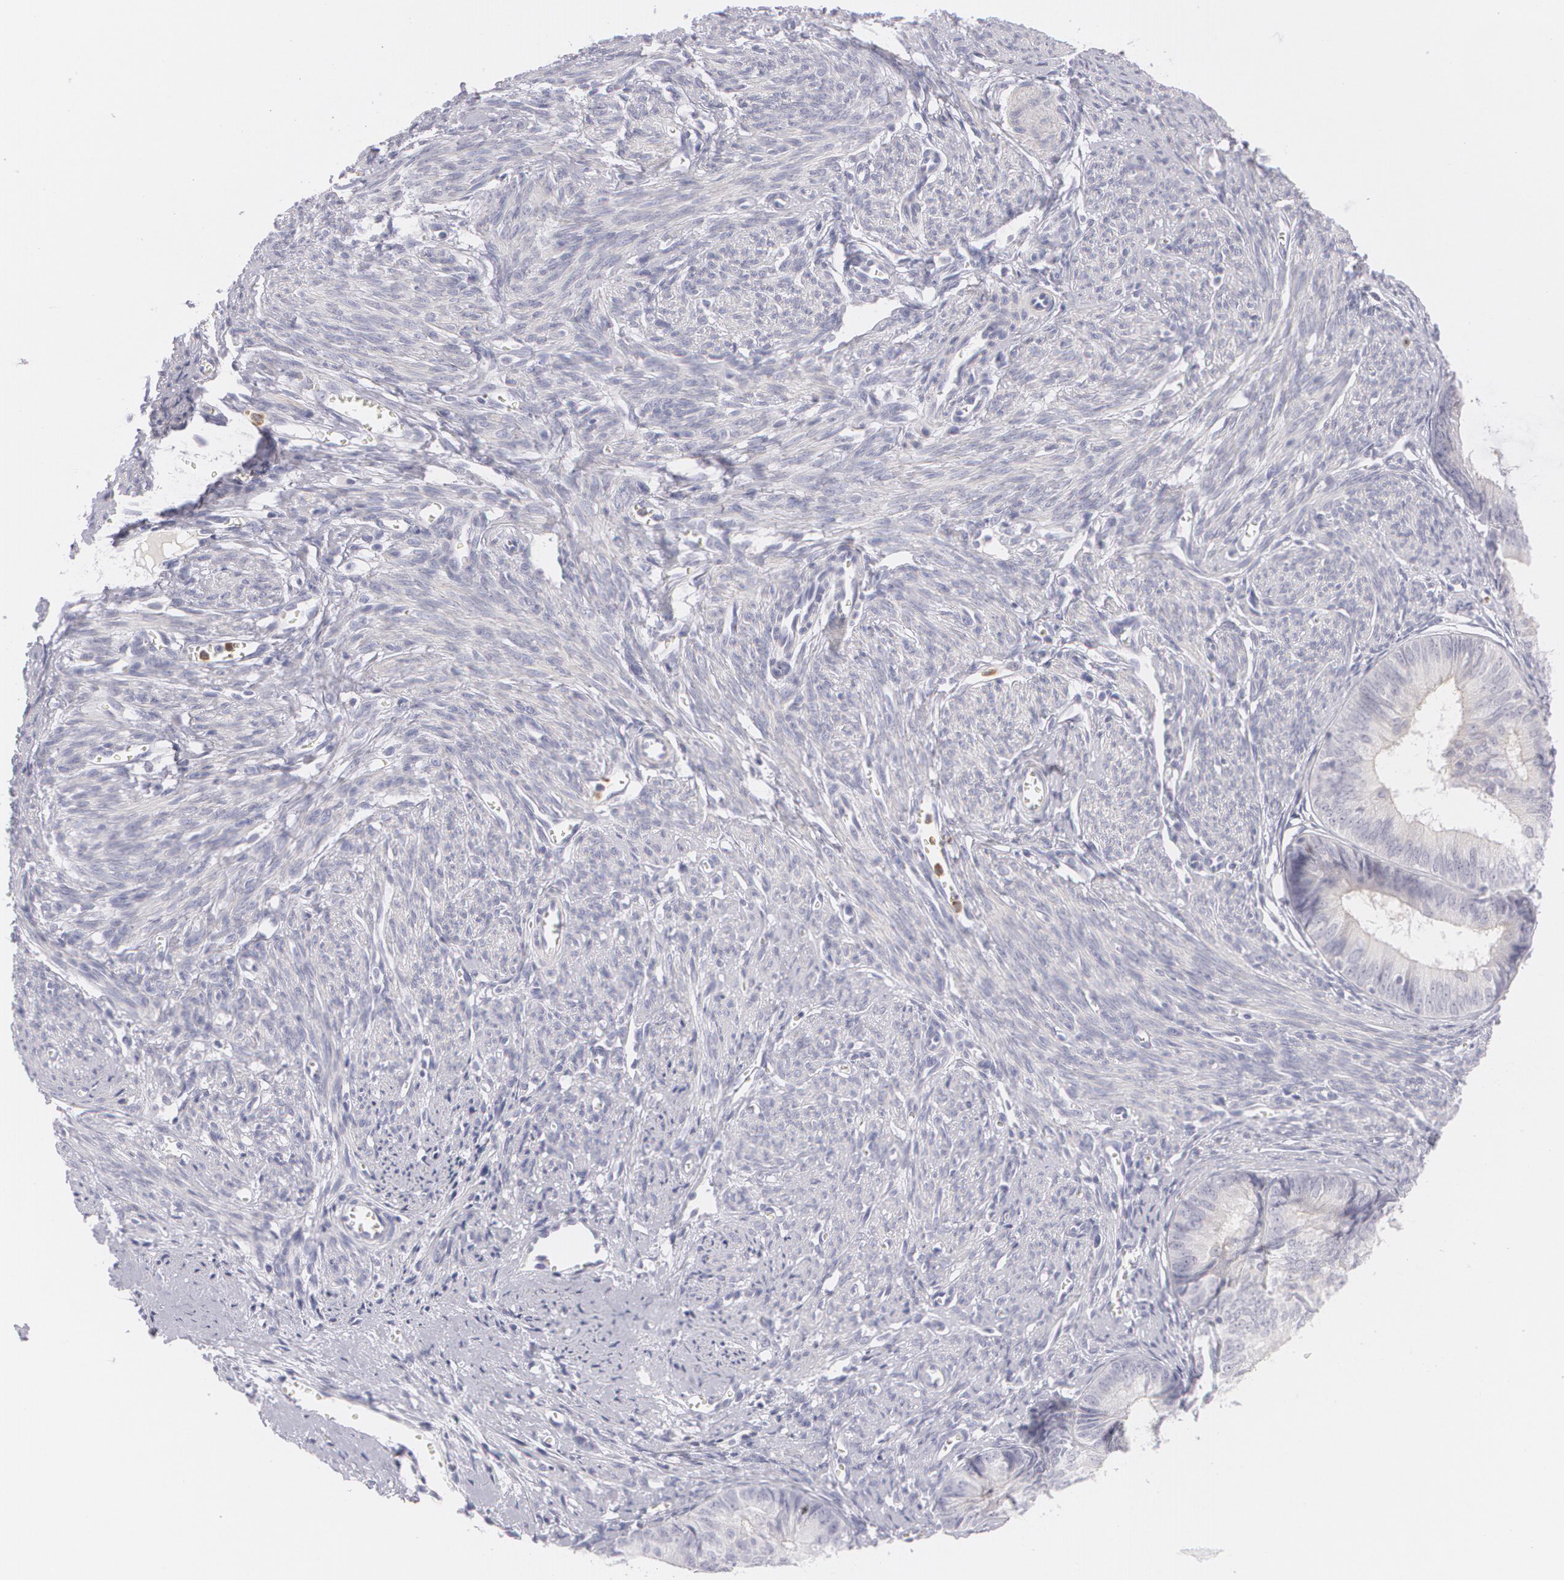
{"staining": {"intensity": "negative", "quantity": "none", "location": "none"}, "tissue": "endometrial cancer", "cell_type": "Tumor cells", "image_type": "cancer", "snomed": [{"axis": "morphology", "description": "Adenocarcinoma, NOS"}, {"axis": "topography", "description": "Endometrium"}], "caption": "Tumor cells show no significant protein positivity in endometrial cancer (adenocarcinoma).", "gene": "FAM181A", "patient": {"sex": "female", "age": 66}}